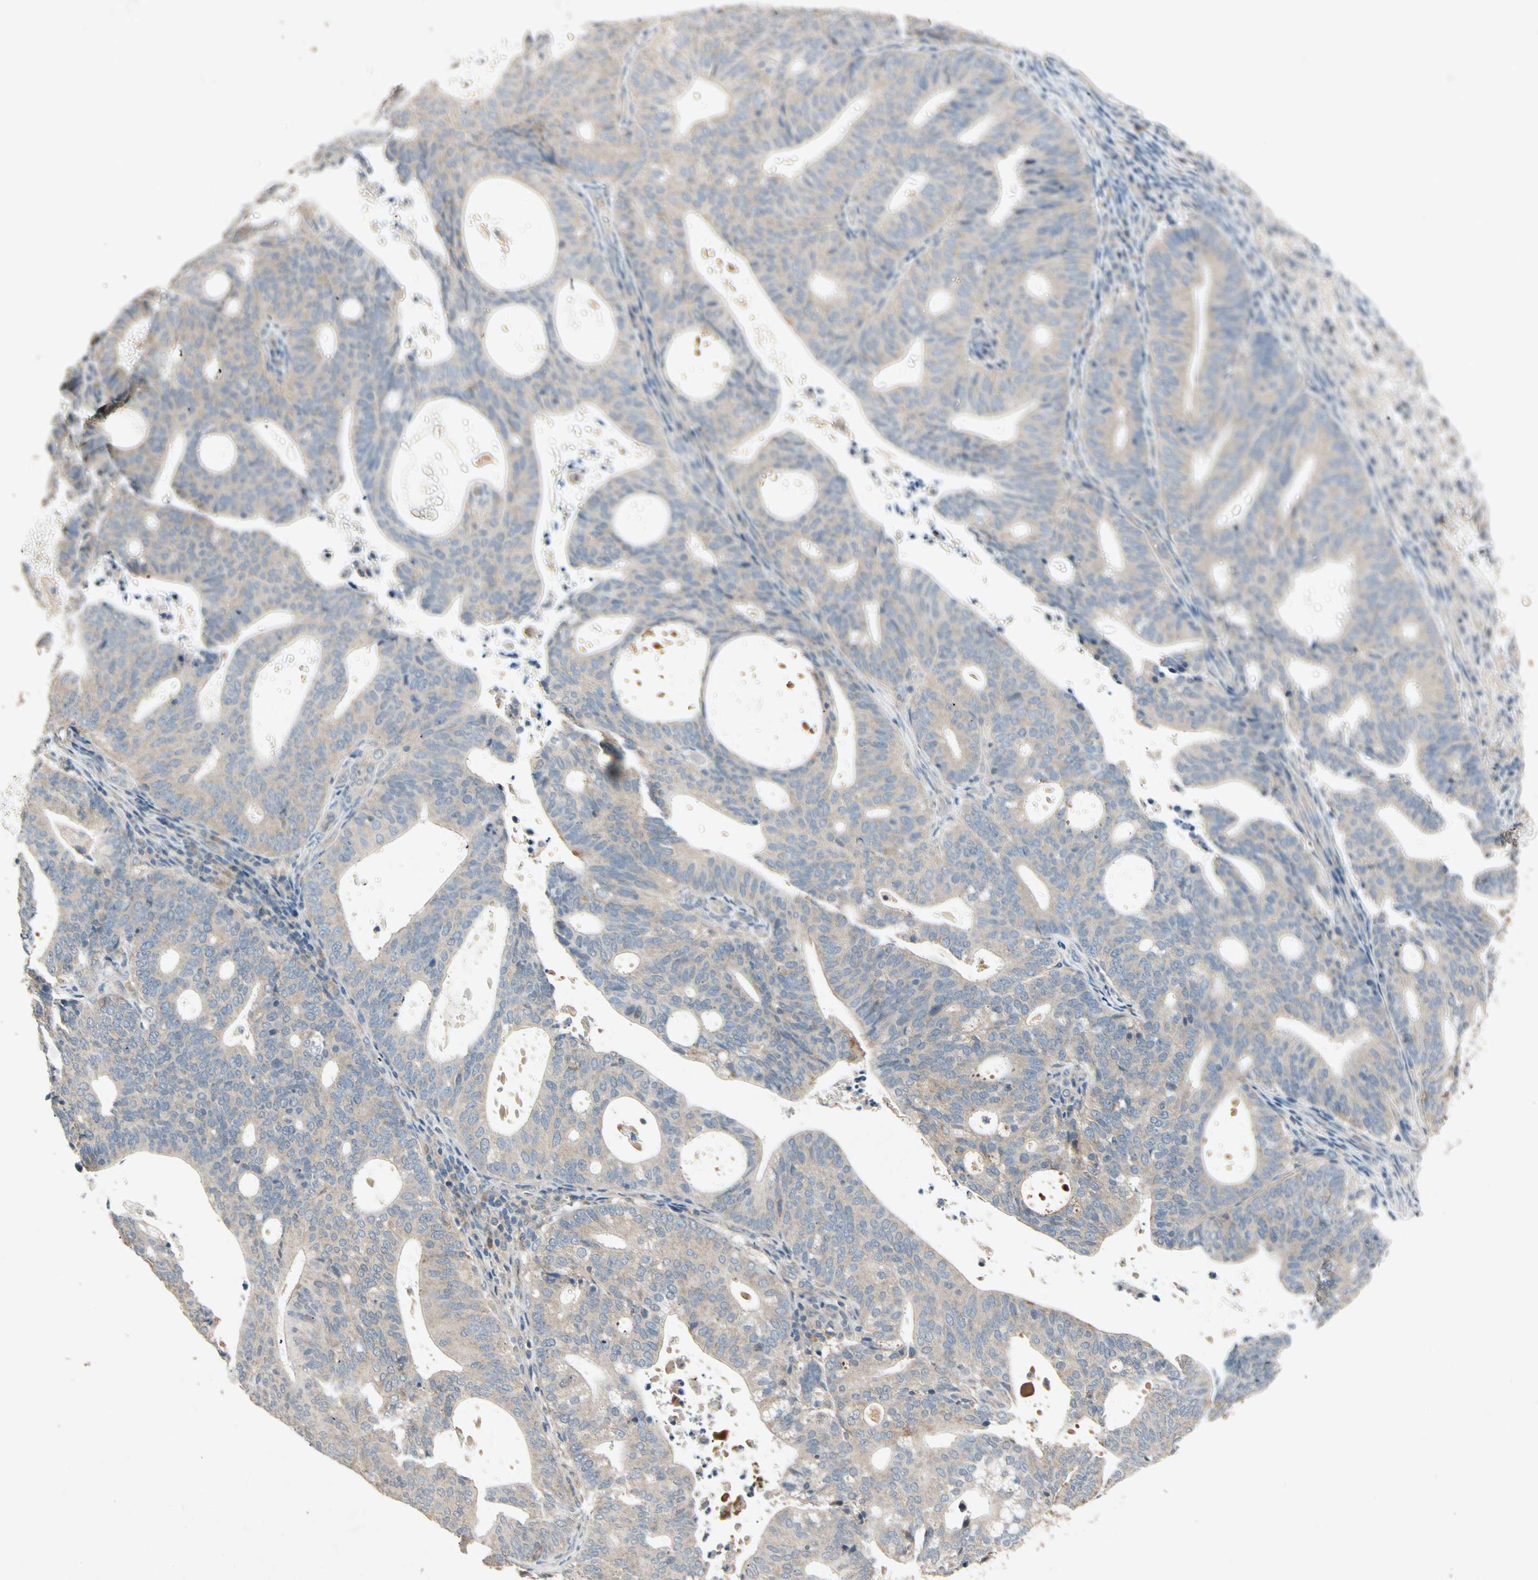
{"staining": {"intensity": "weak", "quantity": "25%-75%", "location": "cytoplasmic/membranous"}, "tissue": "endometrial cancer", "cell_type": "Tumor cells", "image_type": "cancer", "snomed": [{"axis": "morphology", "description": "Adenocarcinoma, NOS"}, {"axis": "topography", "description": "Uterus"}], "caption": "Immunohistochemistry (IHC) histopathology image of human endometrial adenocarcinoma stained for a protein (brown), which exhibits low levels of weak cytoplasmic/membranous expression in approximately 25%-75% of tumor cells.", "gene": "GPLD1", "patient": {"sex": "female", "age": 83}}